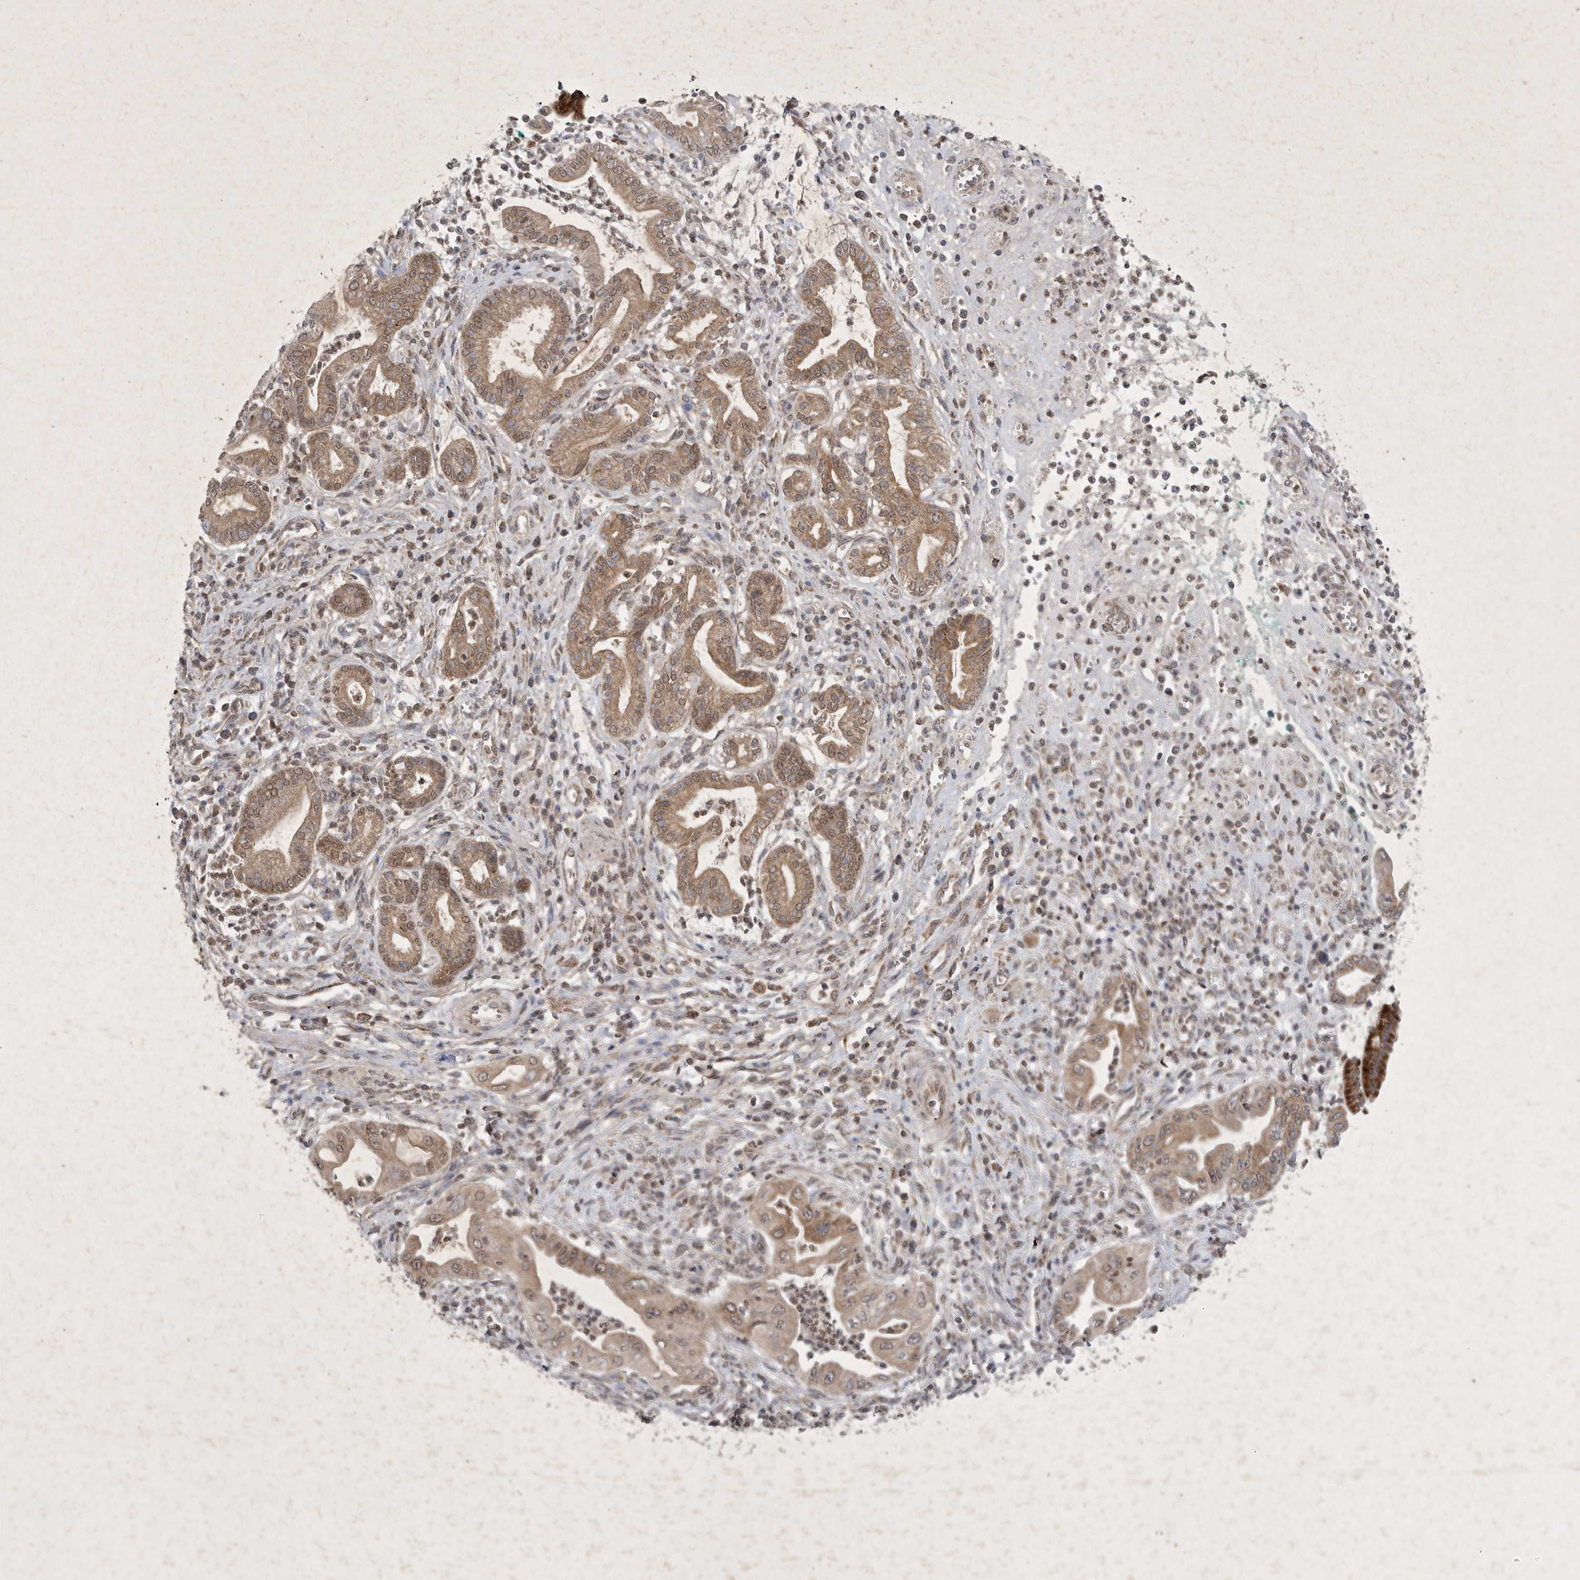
{"staining": {"intensity": "moderate", "quantity": ">75%", "location": "cytoplasmic/membranous,nuclear"}, "tissue": "pancreatic cancer", "cell_type": "Tumor cells", "image_type": "cancer", "snomed": [{"axis": "morphology", "description": "Adenocarcinoma, NOS"}, {"axis": "topography", "description": "Pancreas"}], "caption": "Immunohistochemical staining of human adenocarcinoma (pancreatic) exhibits medium levels of moderate cytoplasmic/membranous and nuclear protein staining in approximately >75% of tumor cells.", "gene": "DDR1", "patient": {"sex": "male", "age": 78}}